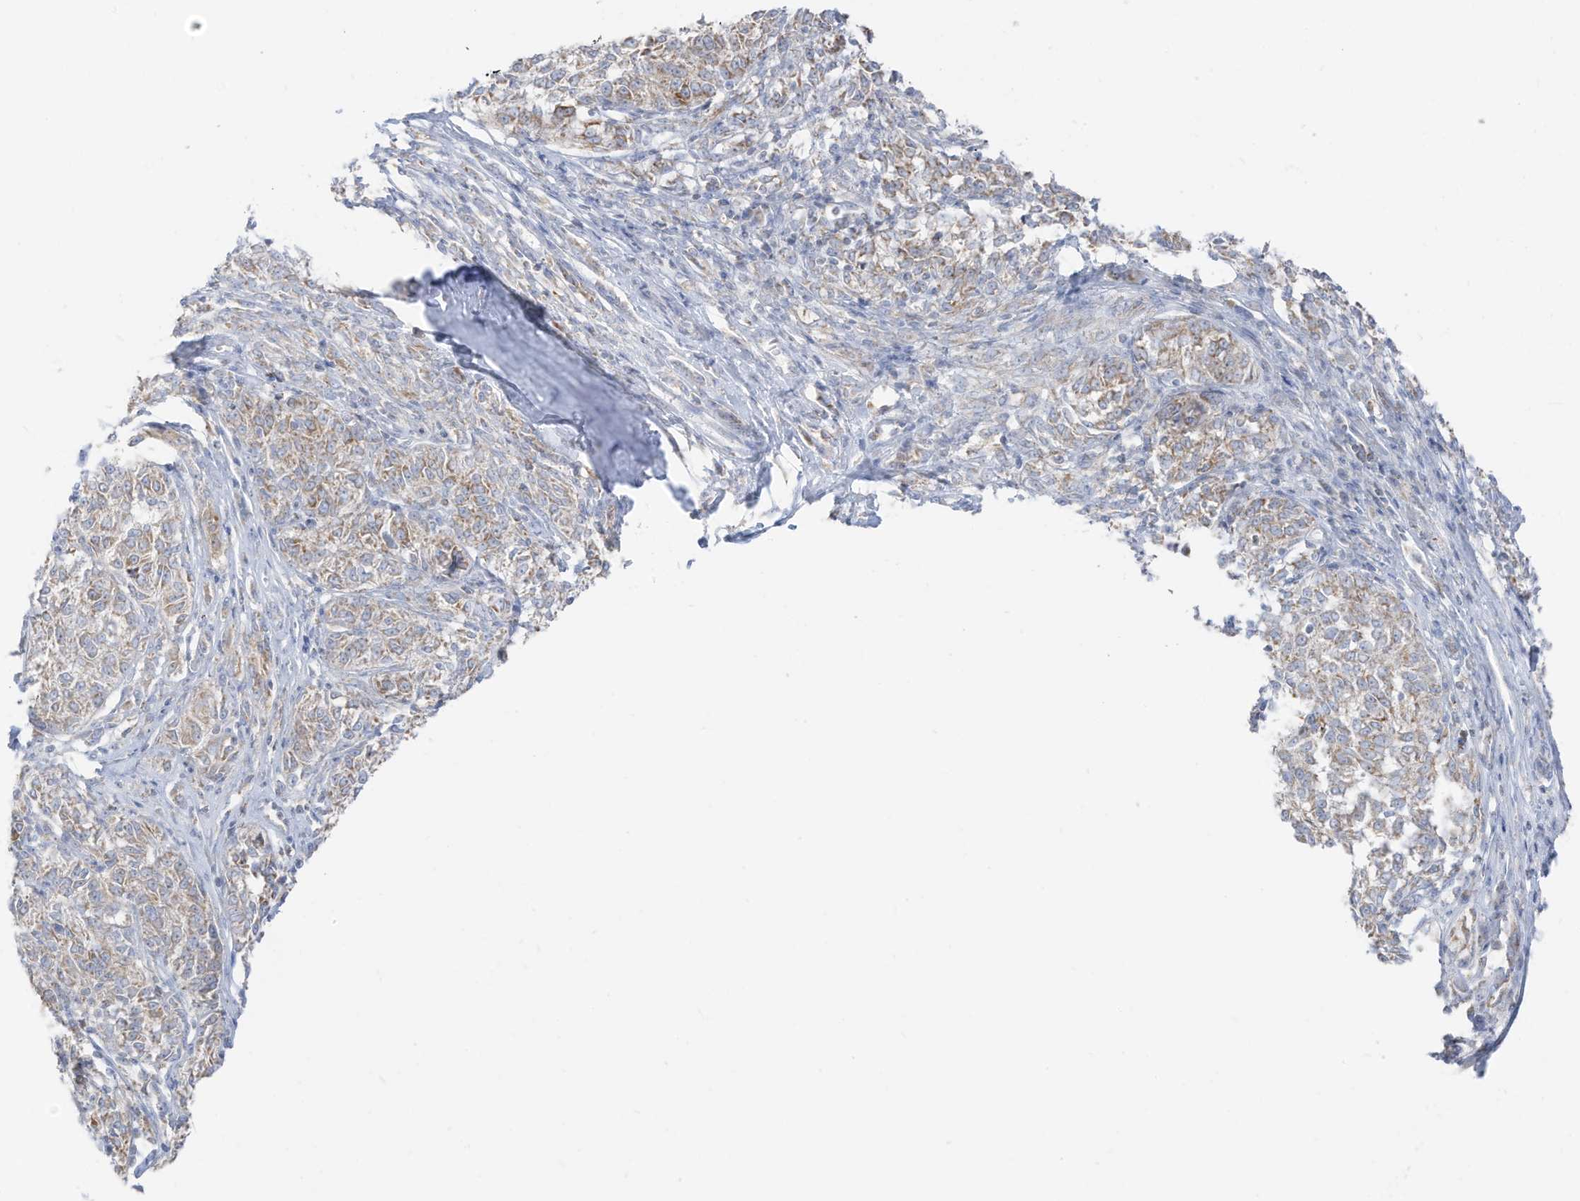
{"staining": {"intensity": "weak", "quantity": ">75%", "location": "cytoplasmic/membranous"}, "tissue": "melanoma", "cell_type": "Tumor cells", "image_type": "cancer", "snomed": [{"axis": "morphology", "description": "Malignant melanoma, NOS"}, {"axis": "topography", "description": "Skin"}], "caption": "The immunohistochemical stain shows weak cytoplasmic/membranous positivity in tumor cells of malignant melanoma tissue. Immunohistochemistry stains the protein of interest in brown and the nuclei are stained blue.", "gene": "ETHE1", "patient": {"sex": "female", "age": 72}}